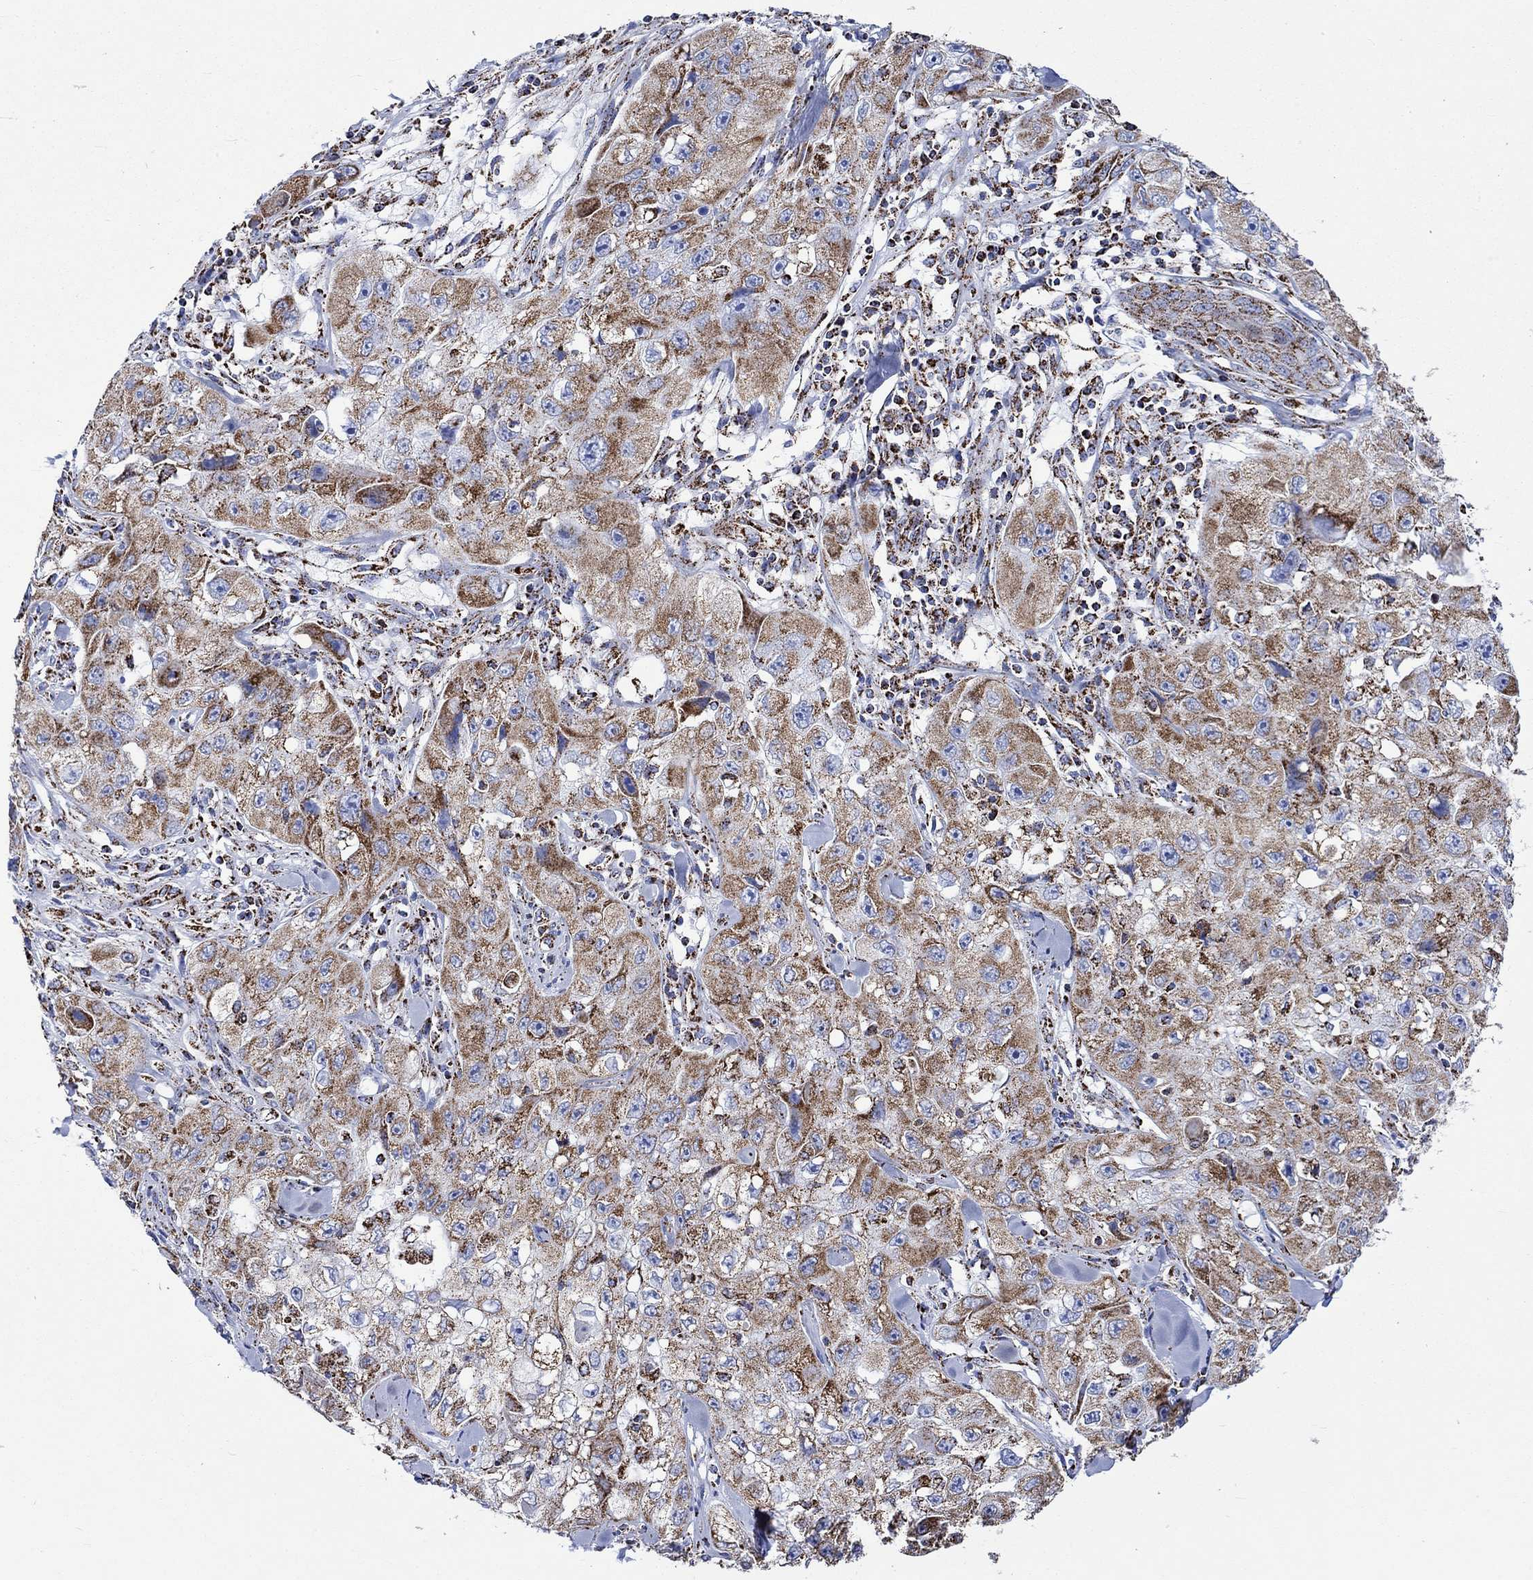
{"staining": {"intensity": "strong", "quantity": "25%-75%", "location": "cytoplasmic/membranous"}, "tissue": "skin cancer", "cell_type": "Tumor cells", "image_type": "cancer", "snomed": [{"axis": "morphology", "description": "Squamous cell carcinoma, NOS"}, {"axis": "topography", "description": "Skin"}, {"axis": "topography", "description": "Subcutis"}], "caption": "Immunohistochemical staining of skin cancer (squamous cell carcinoma) exhibits high levels of strong cytoplasmic/membranous protein staining in approximately 25%-75% of tumor cells.", "gene": "RCE1", "patient": {"sex": "male", "age": 73}}